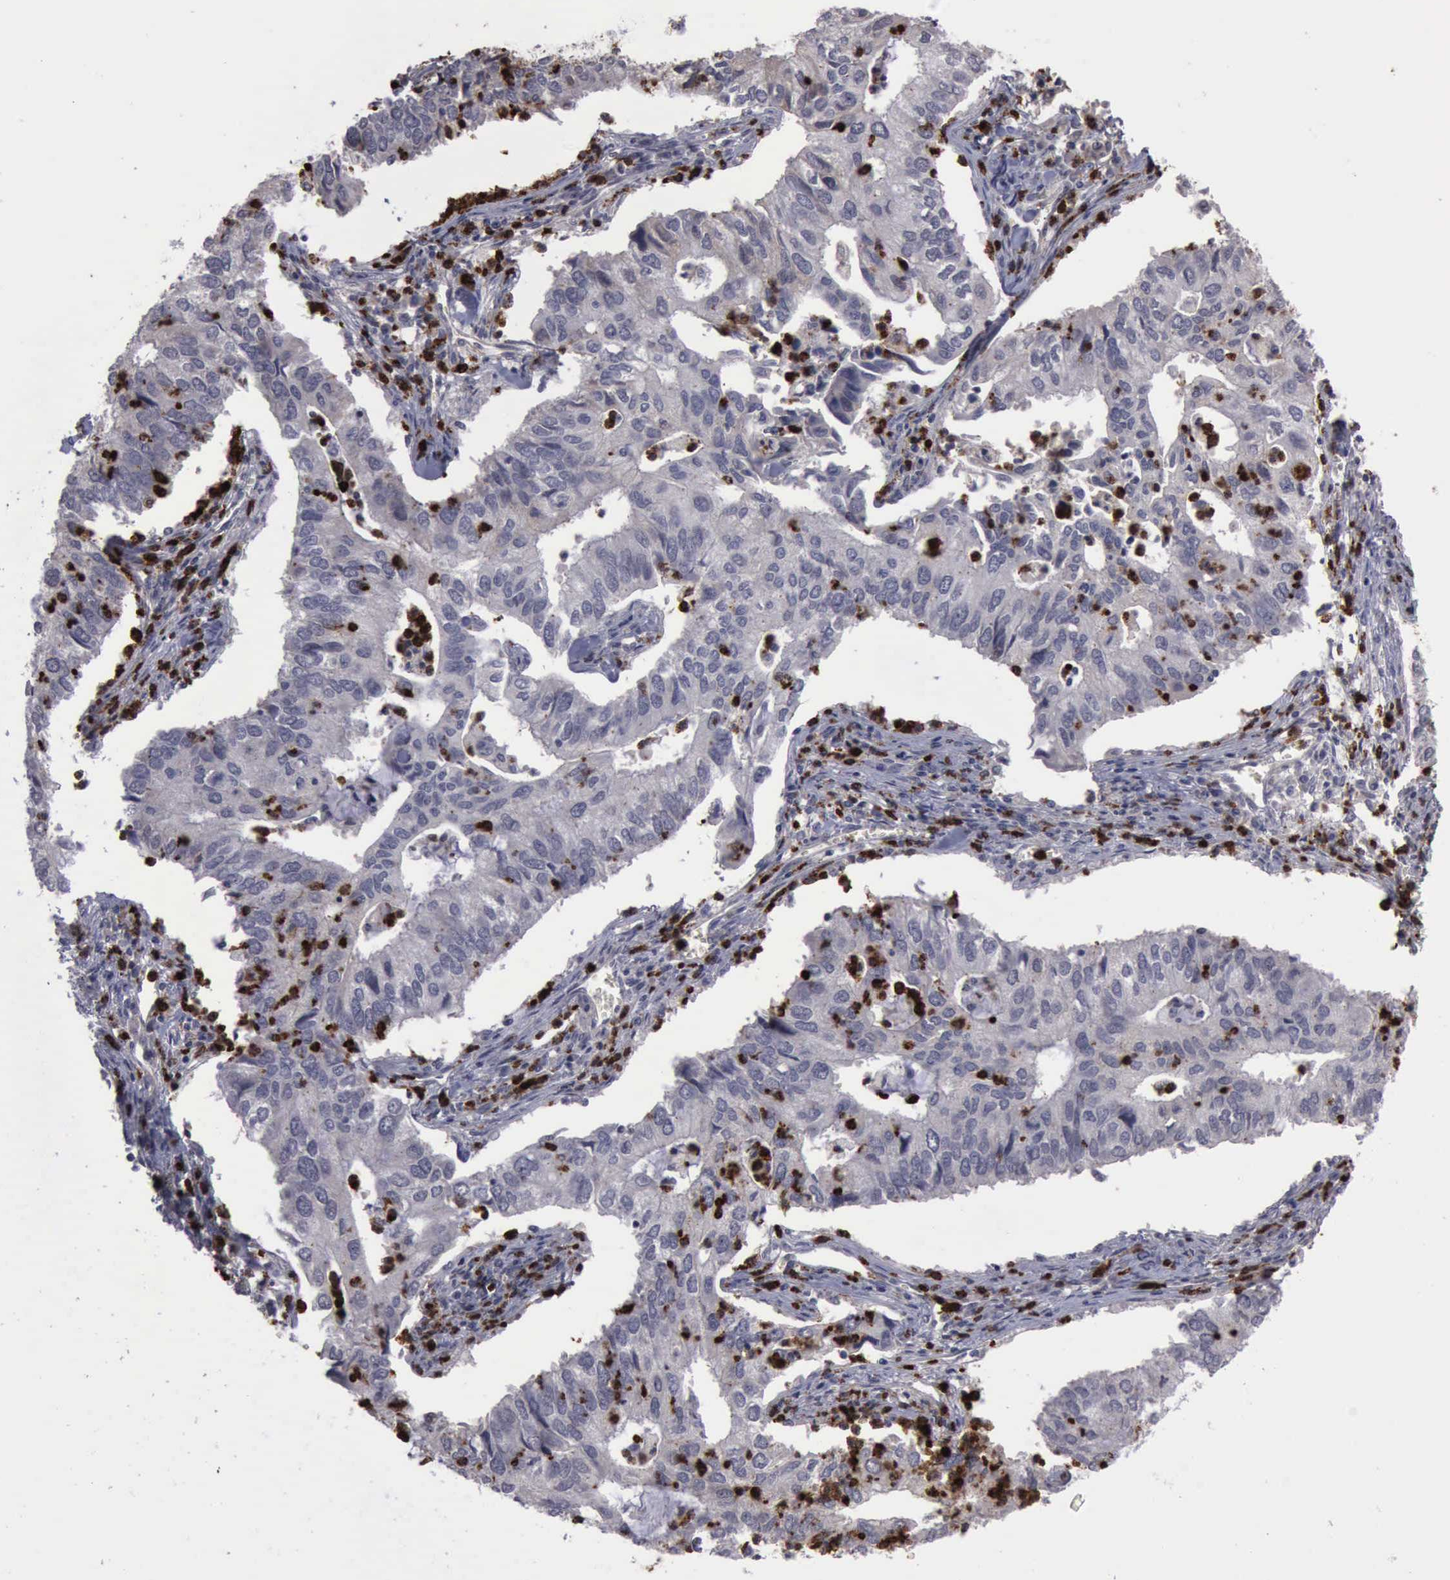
{"staining": {"intensity": "negative", "quantity": "none", "location": "none"}, "tissue": "lung cancer", "cell_type": "Tumor cells", "image_type": "cancer", "snomed": [{"axis": "morphology", "description": "Adenocarcinoma, NOS"}, {"axis": "topography", "description": "Lung"}], "caption": "An immunohistochemistry (IHC) photomicrograph of lung adenocarcinoma is shown. There is no staining in tumor cells of lung adenocarcinoma.", "gene": "MMP9", "patient": {"sex": "male", "age": 48}}